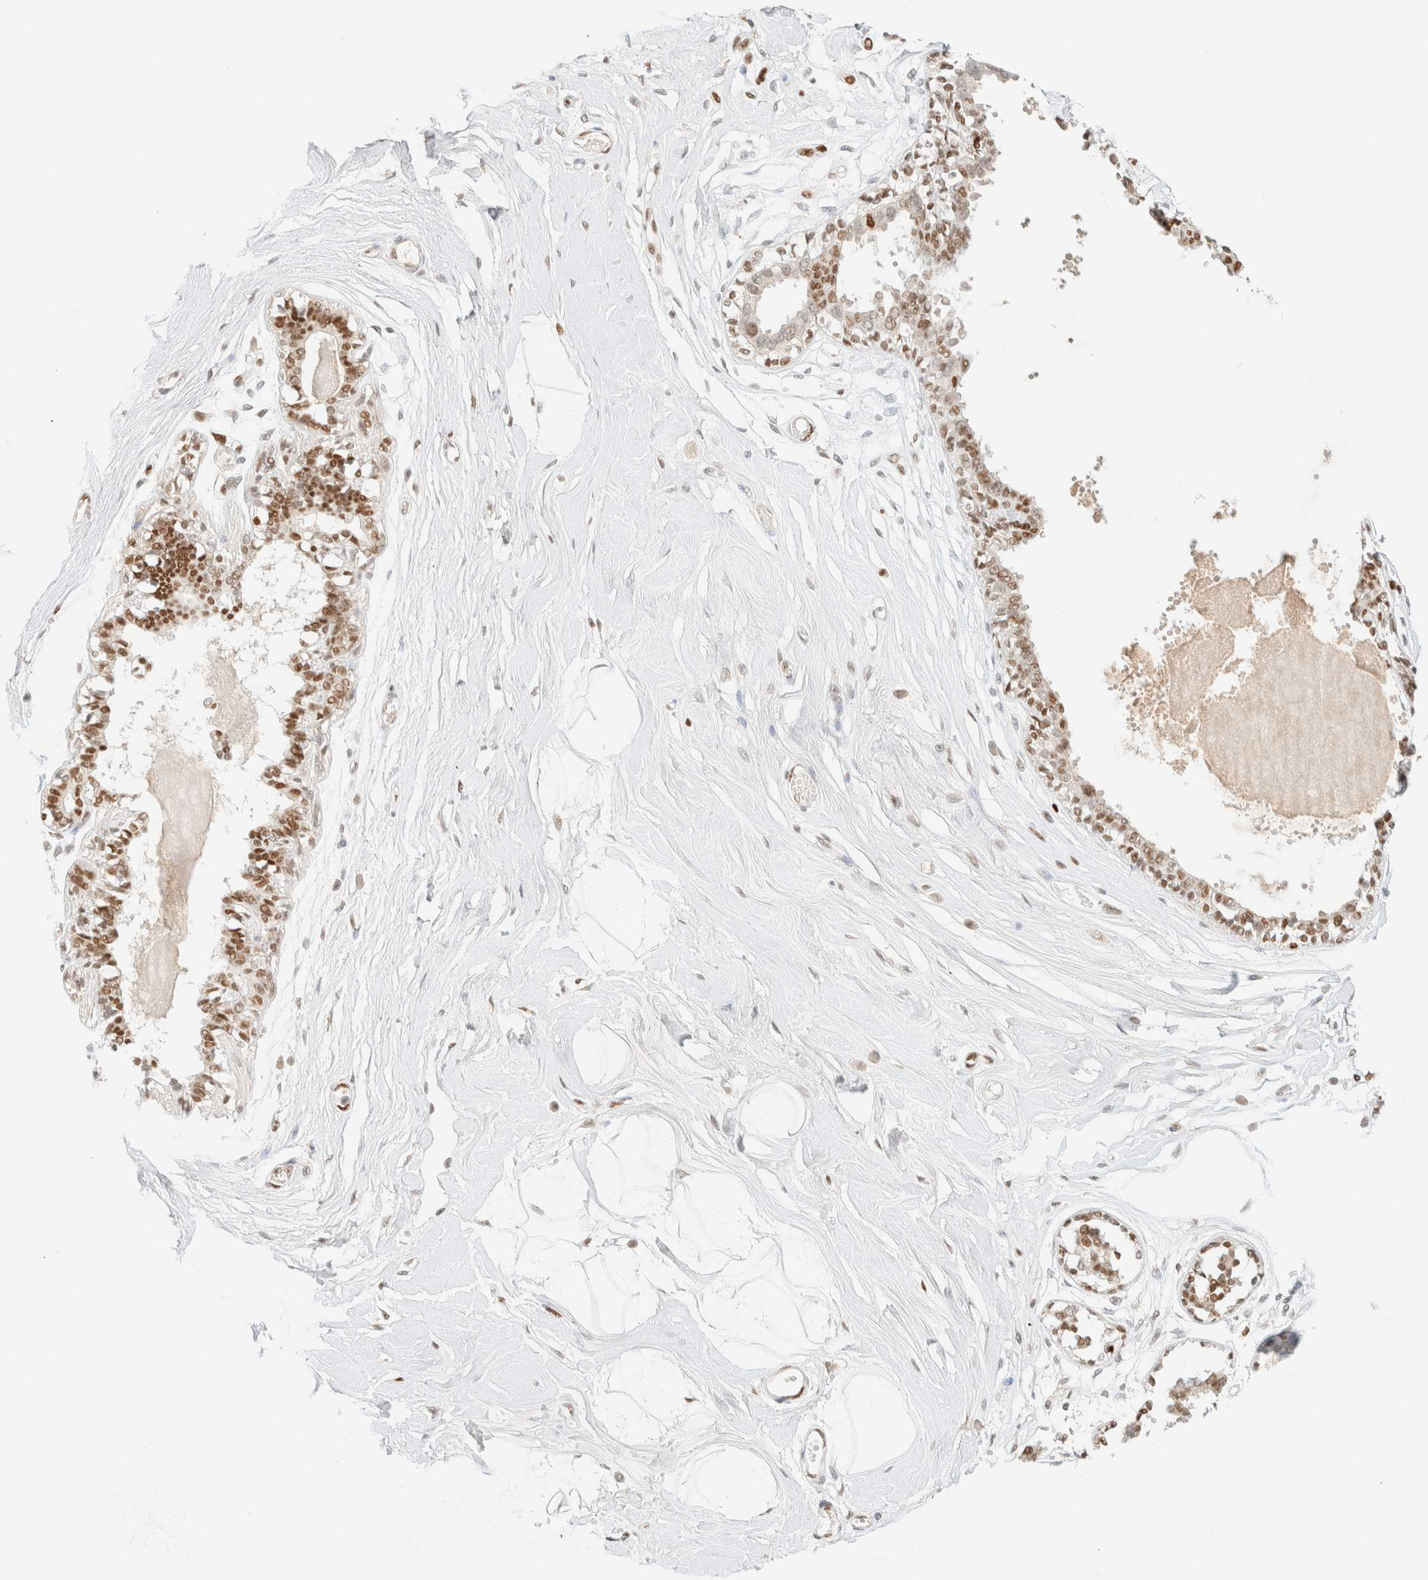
{"staining": {"intensity": "moderate", "quantity": ">75%", "location": "nuclear"}, "tissue": "breast", "cell_type": "Adipocytes", "image_type": "normal", "snomed": [{"axis": "morphology", "description": "Normal tissue, NOS"}, {"axis": "topography", "description": "Breast"}], "caption": "Breast stained for a protein (brown) demonstrates moderate nuclear positive positivity in about >75% of adipocytes.", "gene": "DDB2", "patient": {"sex": "female", "age": 45}}